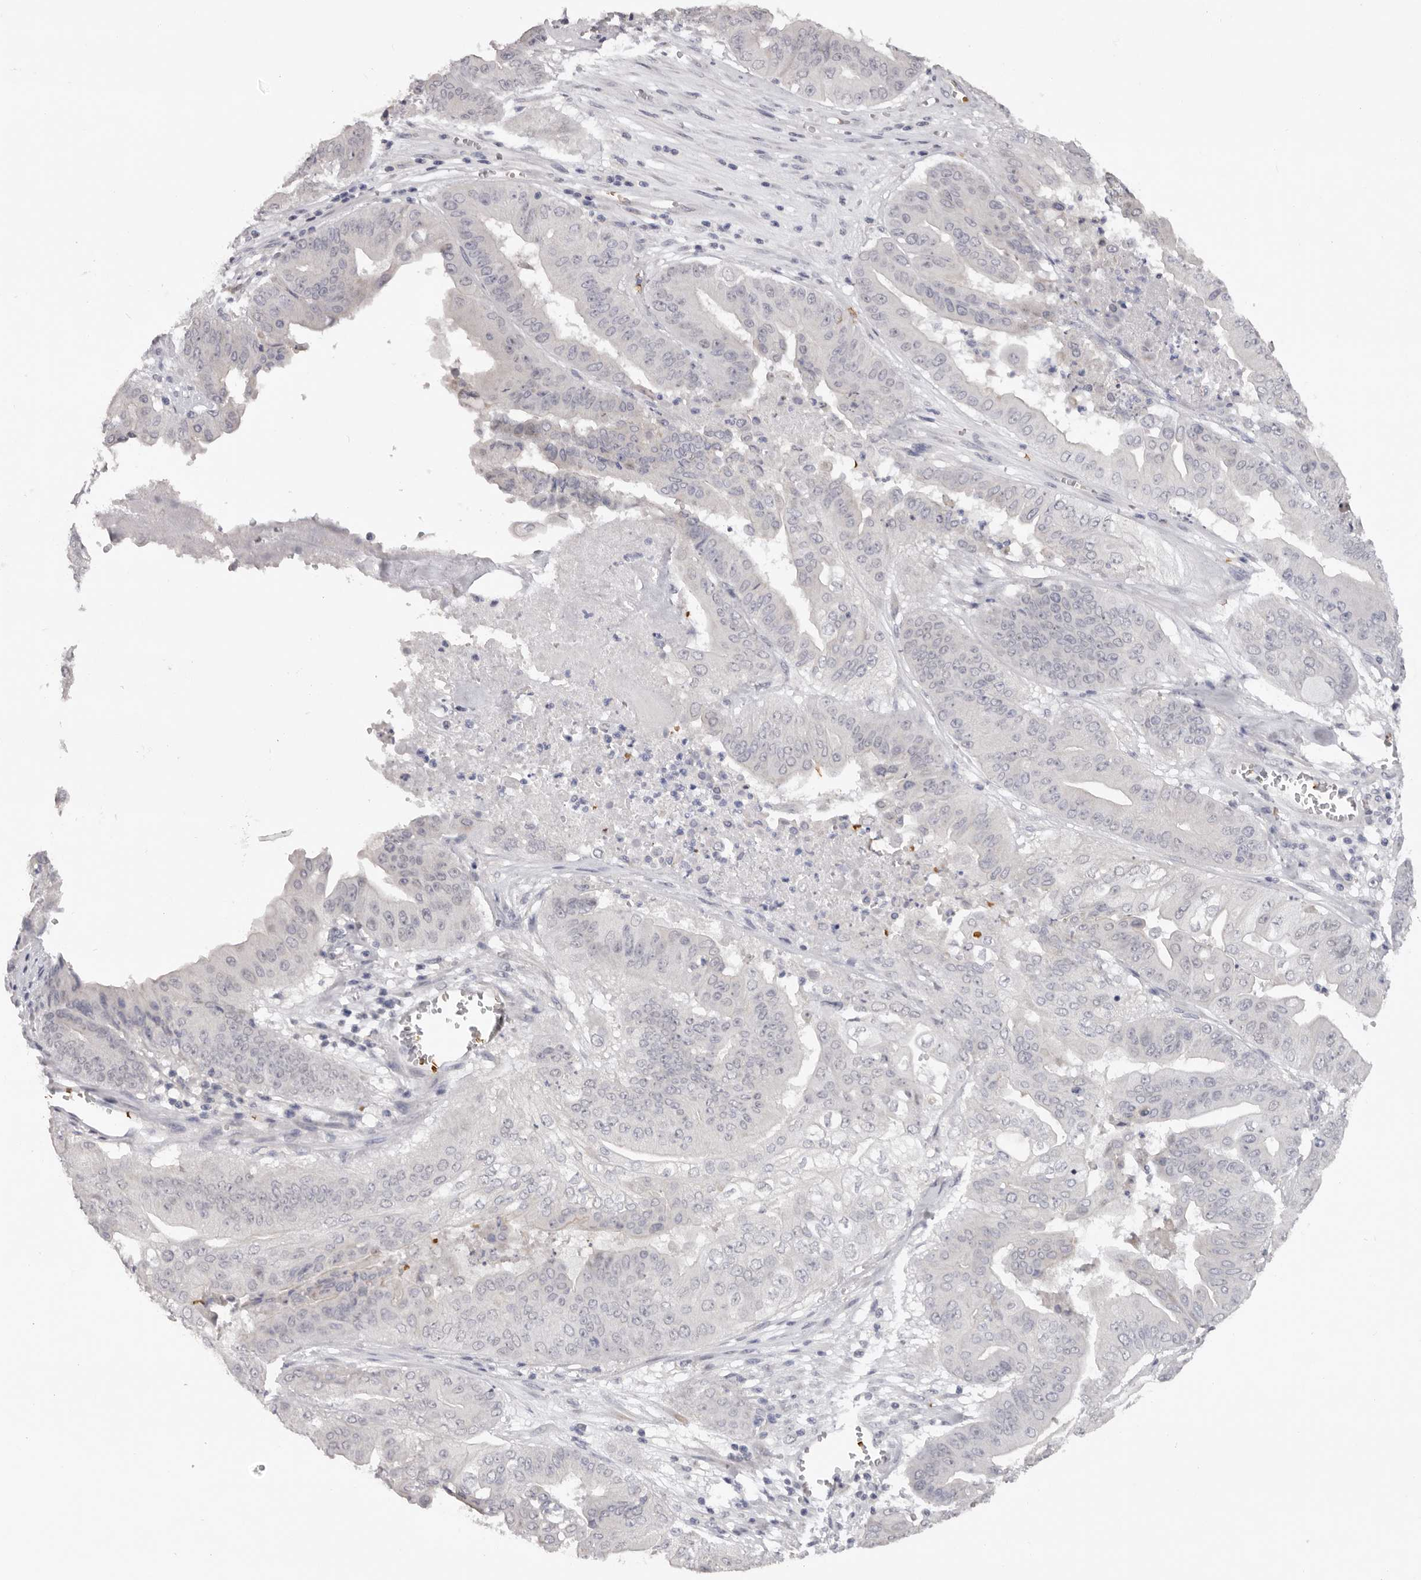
{"staining": {"intensity": "negative", "quantity": "none", "location": "none"}, "tissue": "pancreatic cancer", "cell_type": "Tumor cells", "image_type": "cancer", "snomed": [{"axis": "morphology", "description": "Adenocarcinoma, NOS"}, {"axis": "topography", "description": "Pancreas"}], "caption": "There is no significant expression in tumor cells of pancreatic cancer. The staining is performed using DAB (3,3'-diaminobenzidine) brown chromogen with nuclei counter-stained in using hematoxylin.", "gene": "TNR", "patient": {"sex": "female", "age": 77}}